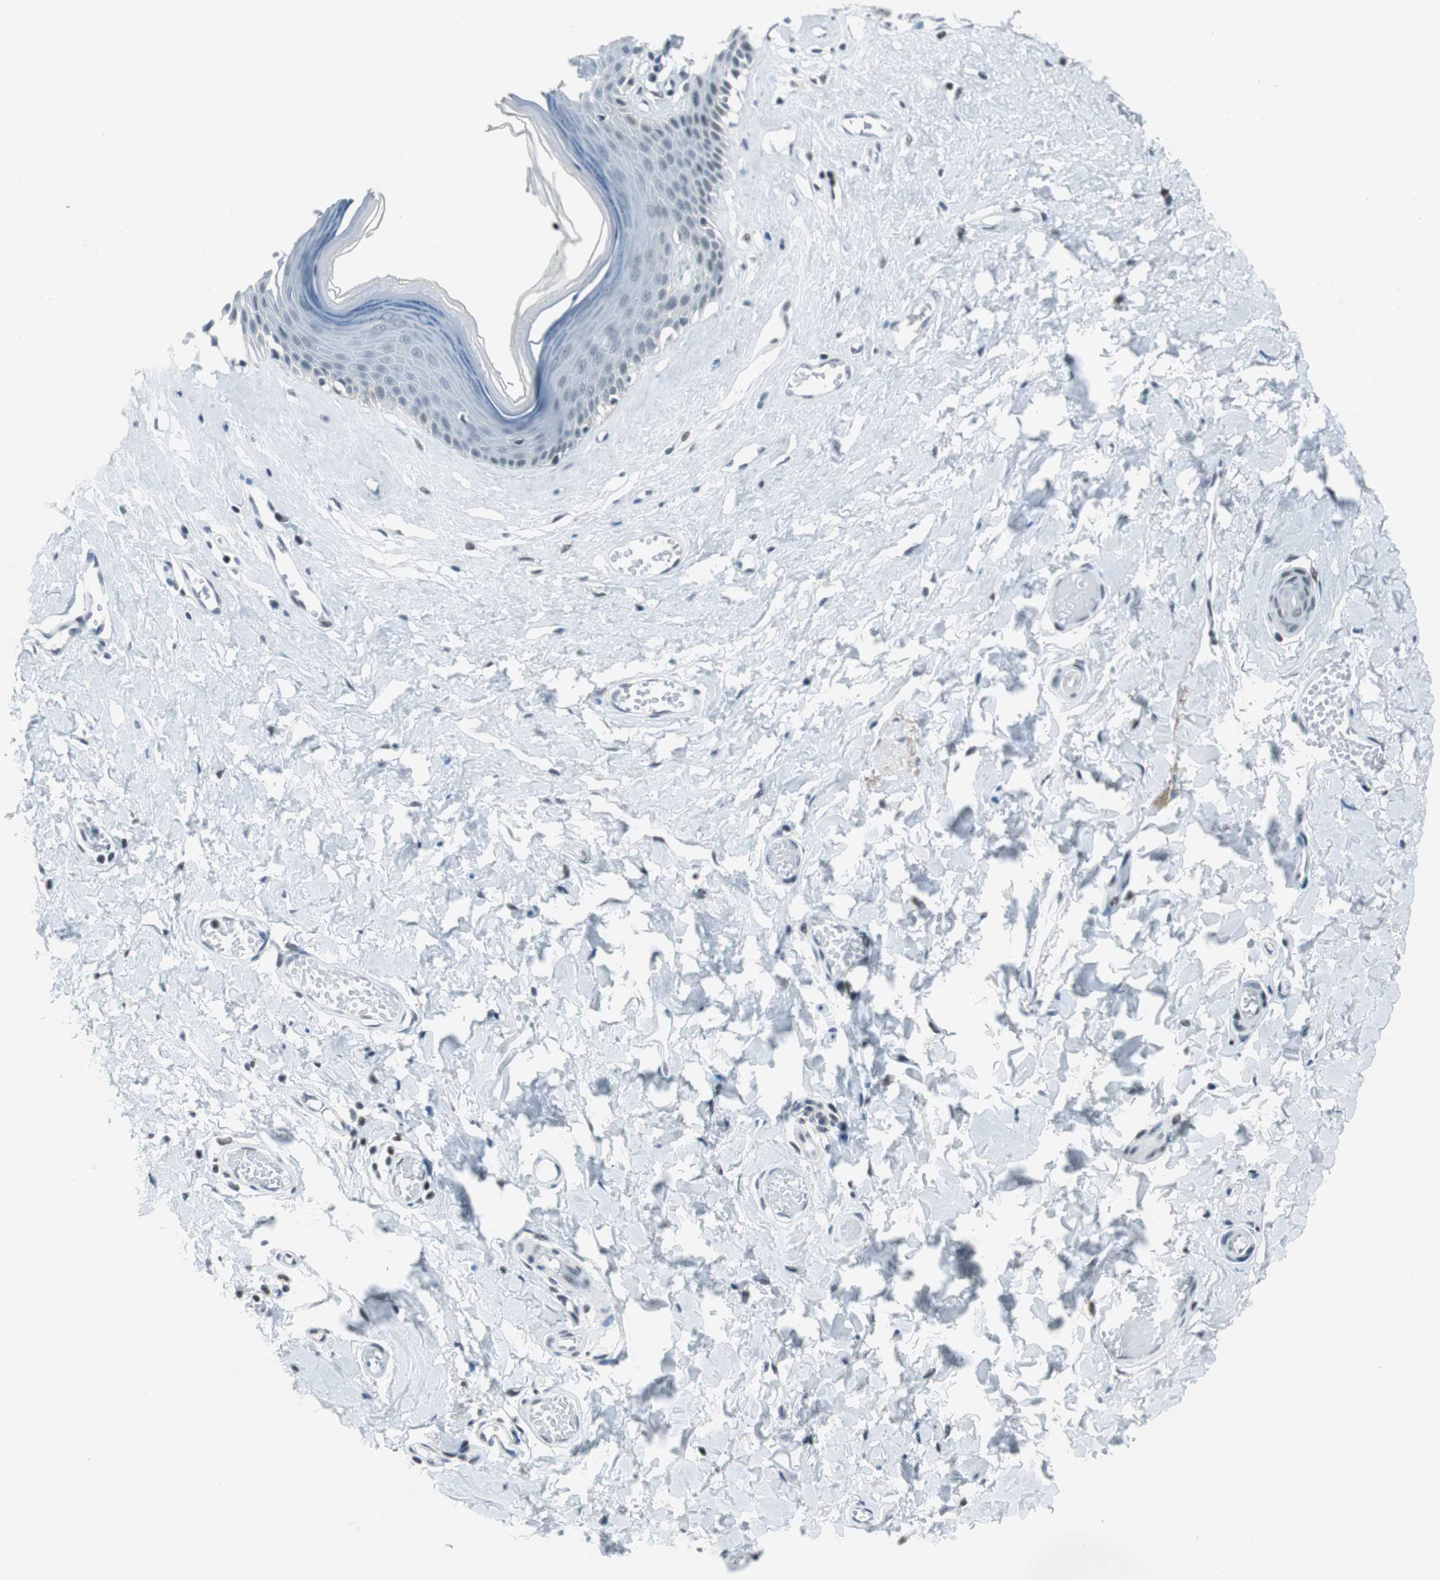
{"staining": {"intensity": "negative", "quantity": "none", "location": "none"}, "tissue": "skin", "cell_type": "Epidermal cells", "image_type": "normal", "snomed": [{"axis": "morphology", "description": "Normal tissue, NOS"}, {"axis": "morphology", "description": "Inflammation, NOS"}, {"axis": "topography", "description": "Vulva"}], "caption": "Immunohistochemistry photomicrograph of unremarkable skin stained for a protein (brown), which demonstrates no expression in epidermal cells.", "gene": "HDAC3", "patient": {"sex": "female", "age": 84}}